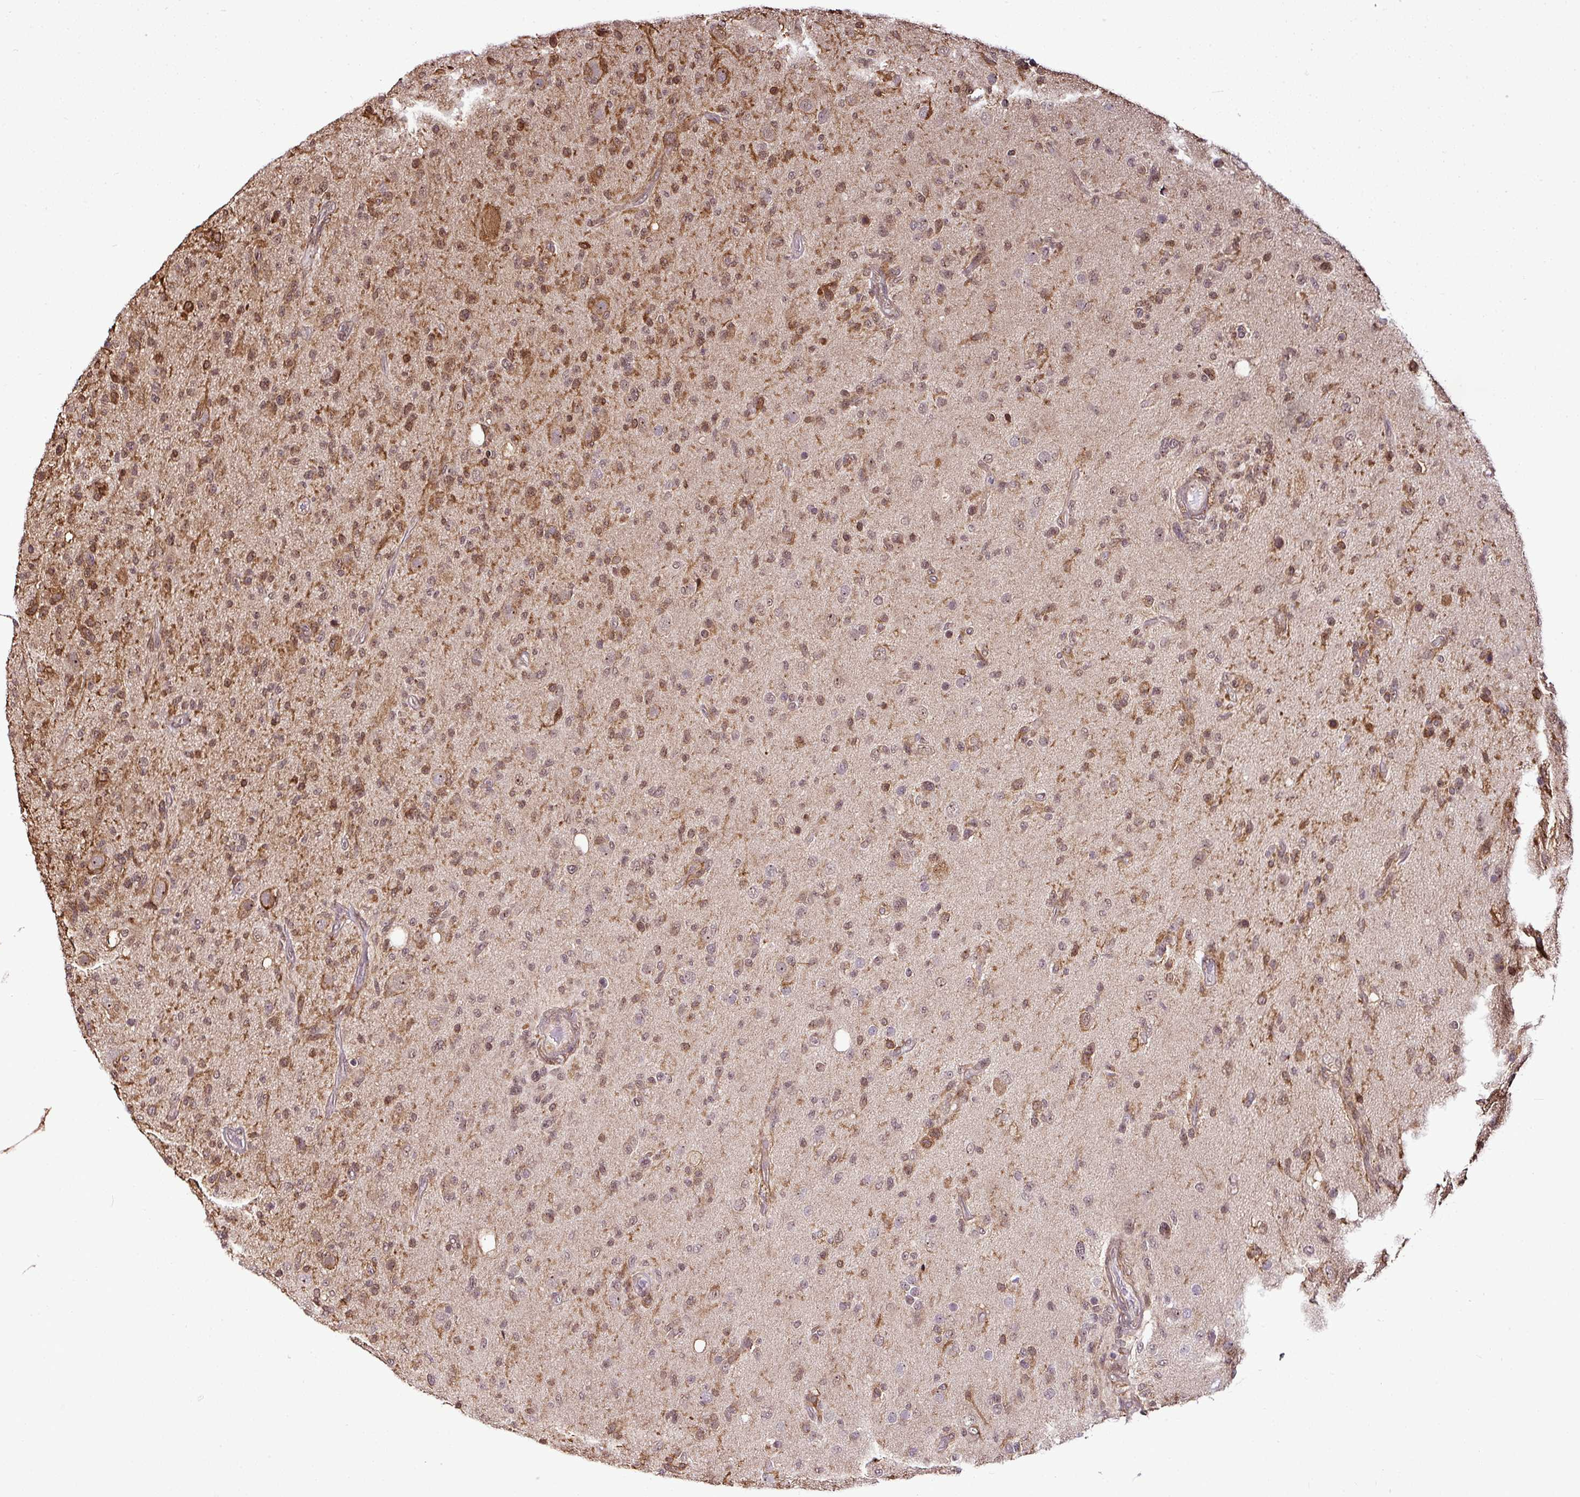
{"staining": {"intensity": "moderate", "quantity": ">75%", "location": "cytoplasmic/membranous,nuclear"}, "tissue": "glioma", "cell_type": "Tumor cells", "image_type": "cancer", "snomed": [{"axis": "morphology", "description": "Glioma, malignant, High grade"}, {"axis": "topography", "description": "Brain"}], "caption": "DAB (3,3'-diaminobenzidine) immunohistochemical staining of glioma reveals moderate cytoplasmic/membranous and nuclear protein positivity in approximately >75% of tumor cells. Nuclei are stained in blue.", "gene": "FAM153A", "patient": {"sex": "female", "age": 67}}